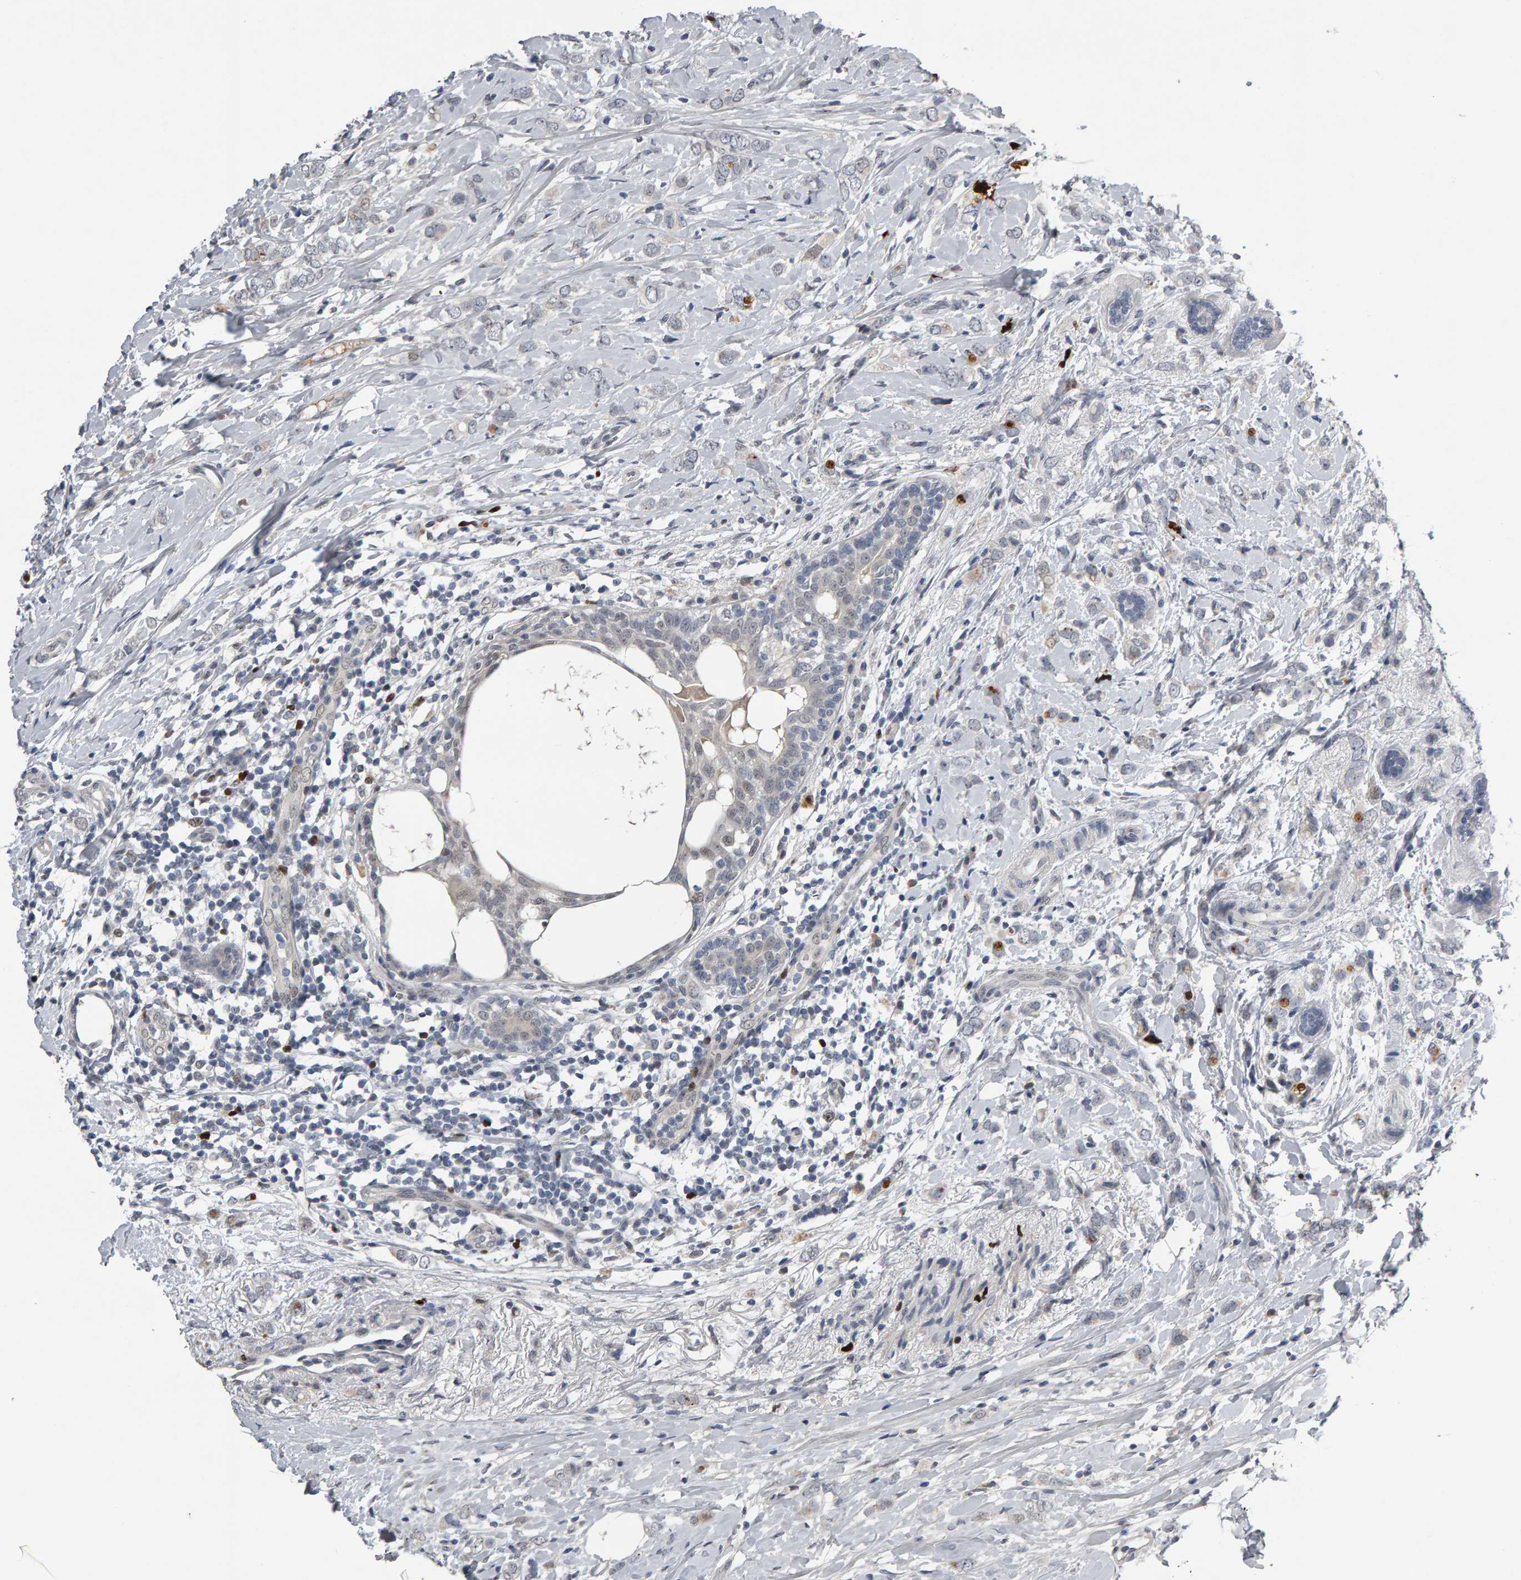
{"staining": {"intensity": "negative", "quantity": "none", "location": "none"}, "tissue": "breast cancer", "cell_type": "Tumor cells", "image_type": "cancer", "snomed": [{"axis": "morphology", "description": "Normal tissue, NOS"}, {"axis": "morphology", "description": "Lobular carcinoma"}, {"axis": "topography", "description": "Breast"}], "caption": "Photomicrograph shows no protein expression in tumor cells of breast cancer (lobular carcinoma) tissue.", "gene": "IPO8", "patient": {"sex": "female", "age": 47}}